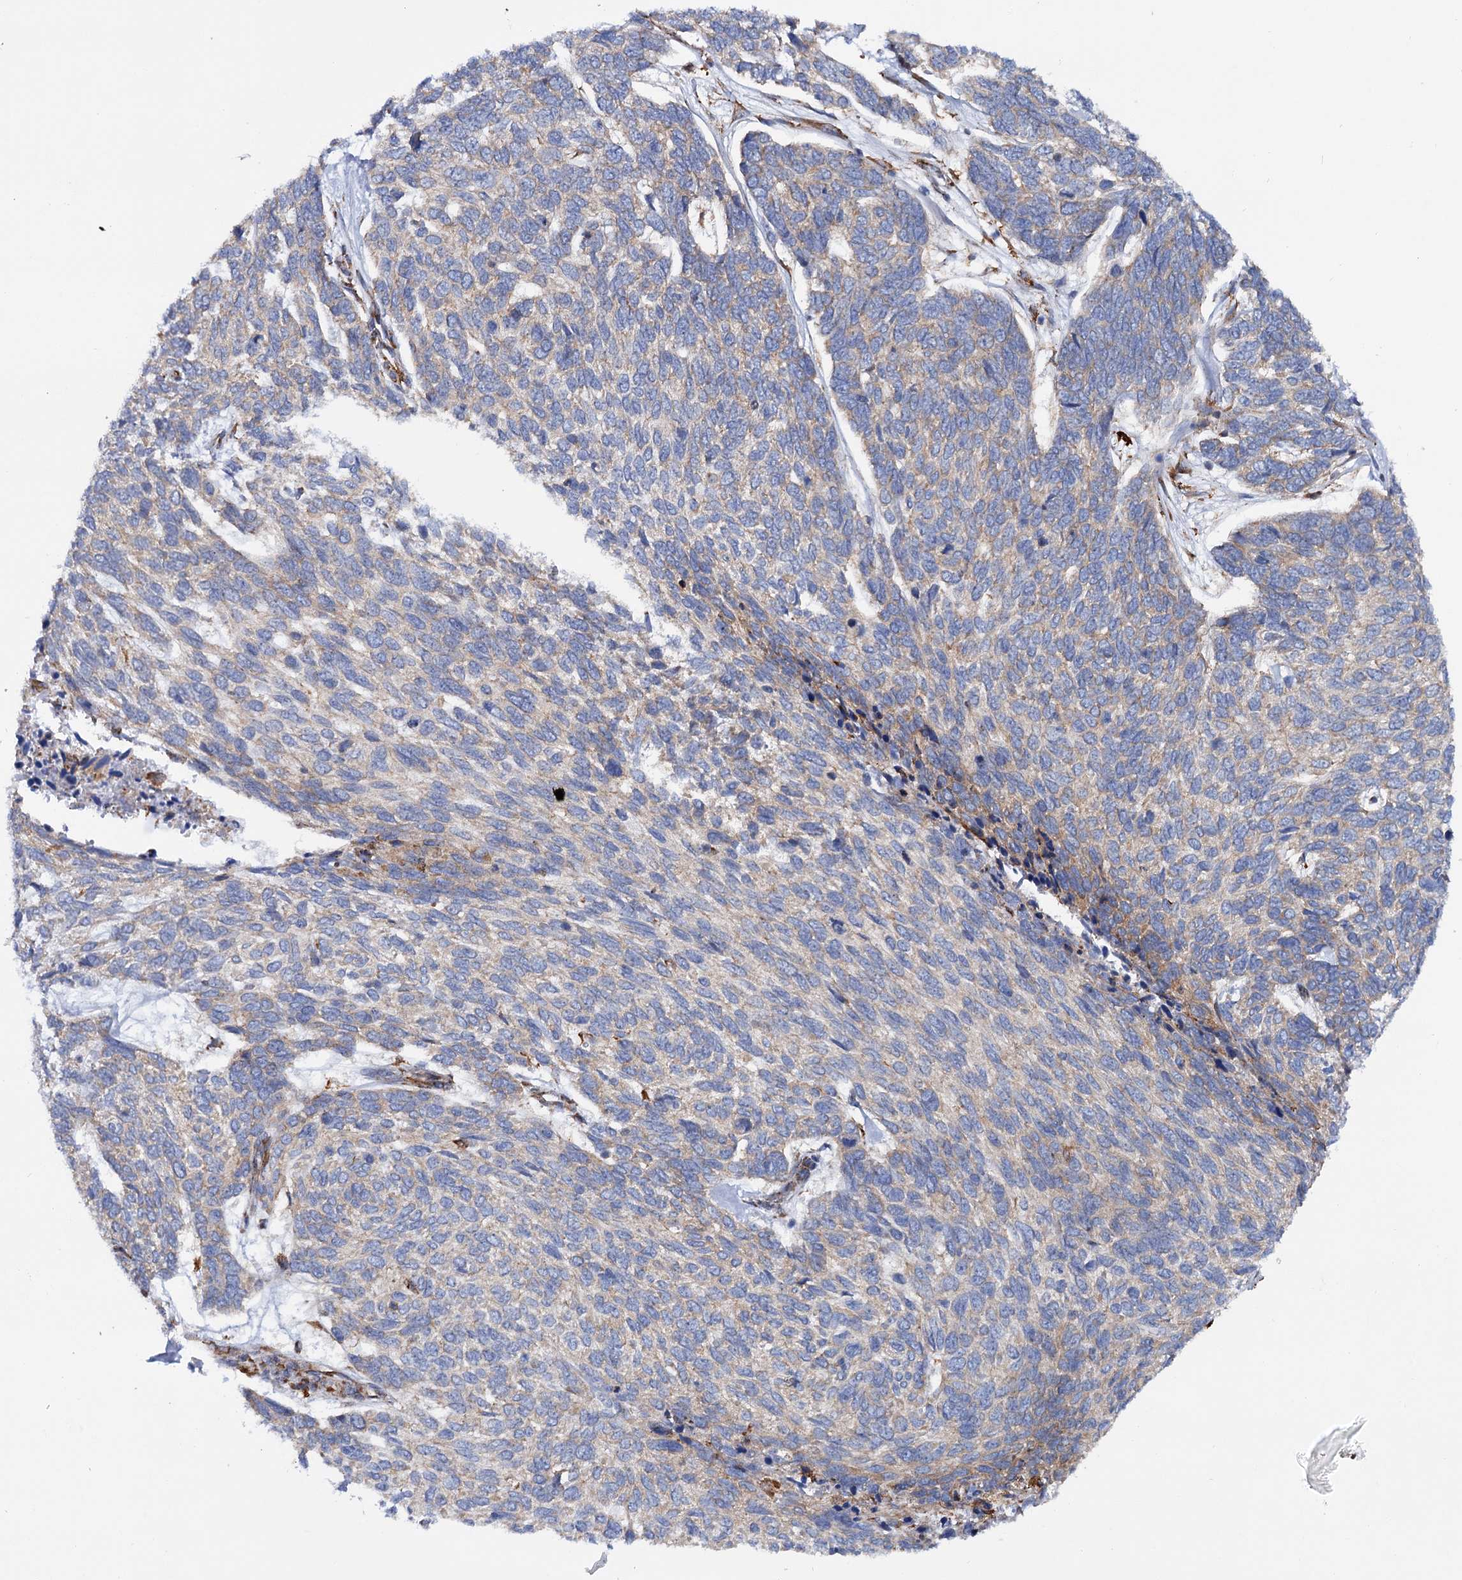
{"staining": {"intensity": "weak", "quantity": "25%-75%", "location": "cytoplasmic/membranous"}, "tissue": "skin cancer", "cell_type": "Tumor cells", "image_type": "cancer", "snomed": [{"axis": "morphology", "description": "Basal cell carcinoma"}, {"axis": "topography", "description": "Skin"}], "caption": "Skin cancer stained with a protein marker reveals weak staining in tumor cells.", "gene": "SHE", "patient": {"sex": "female", "age": 65}}